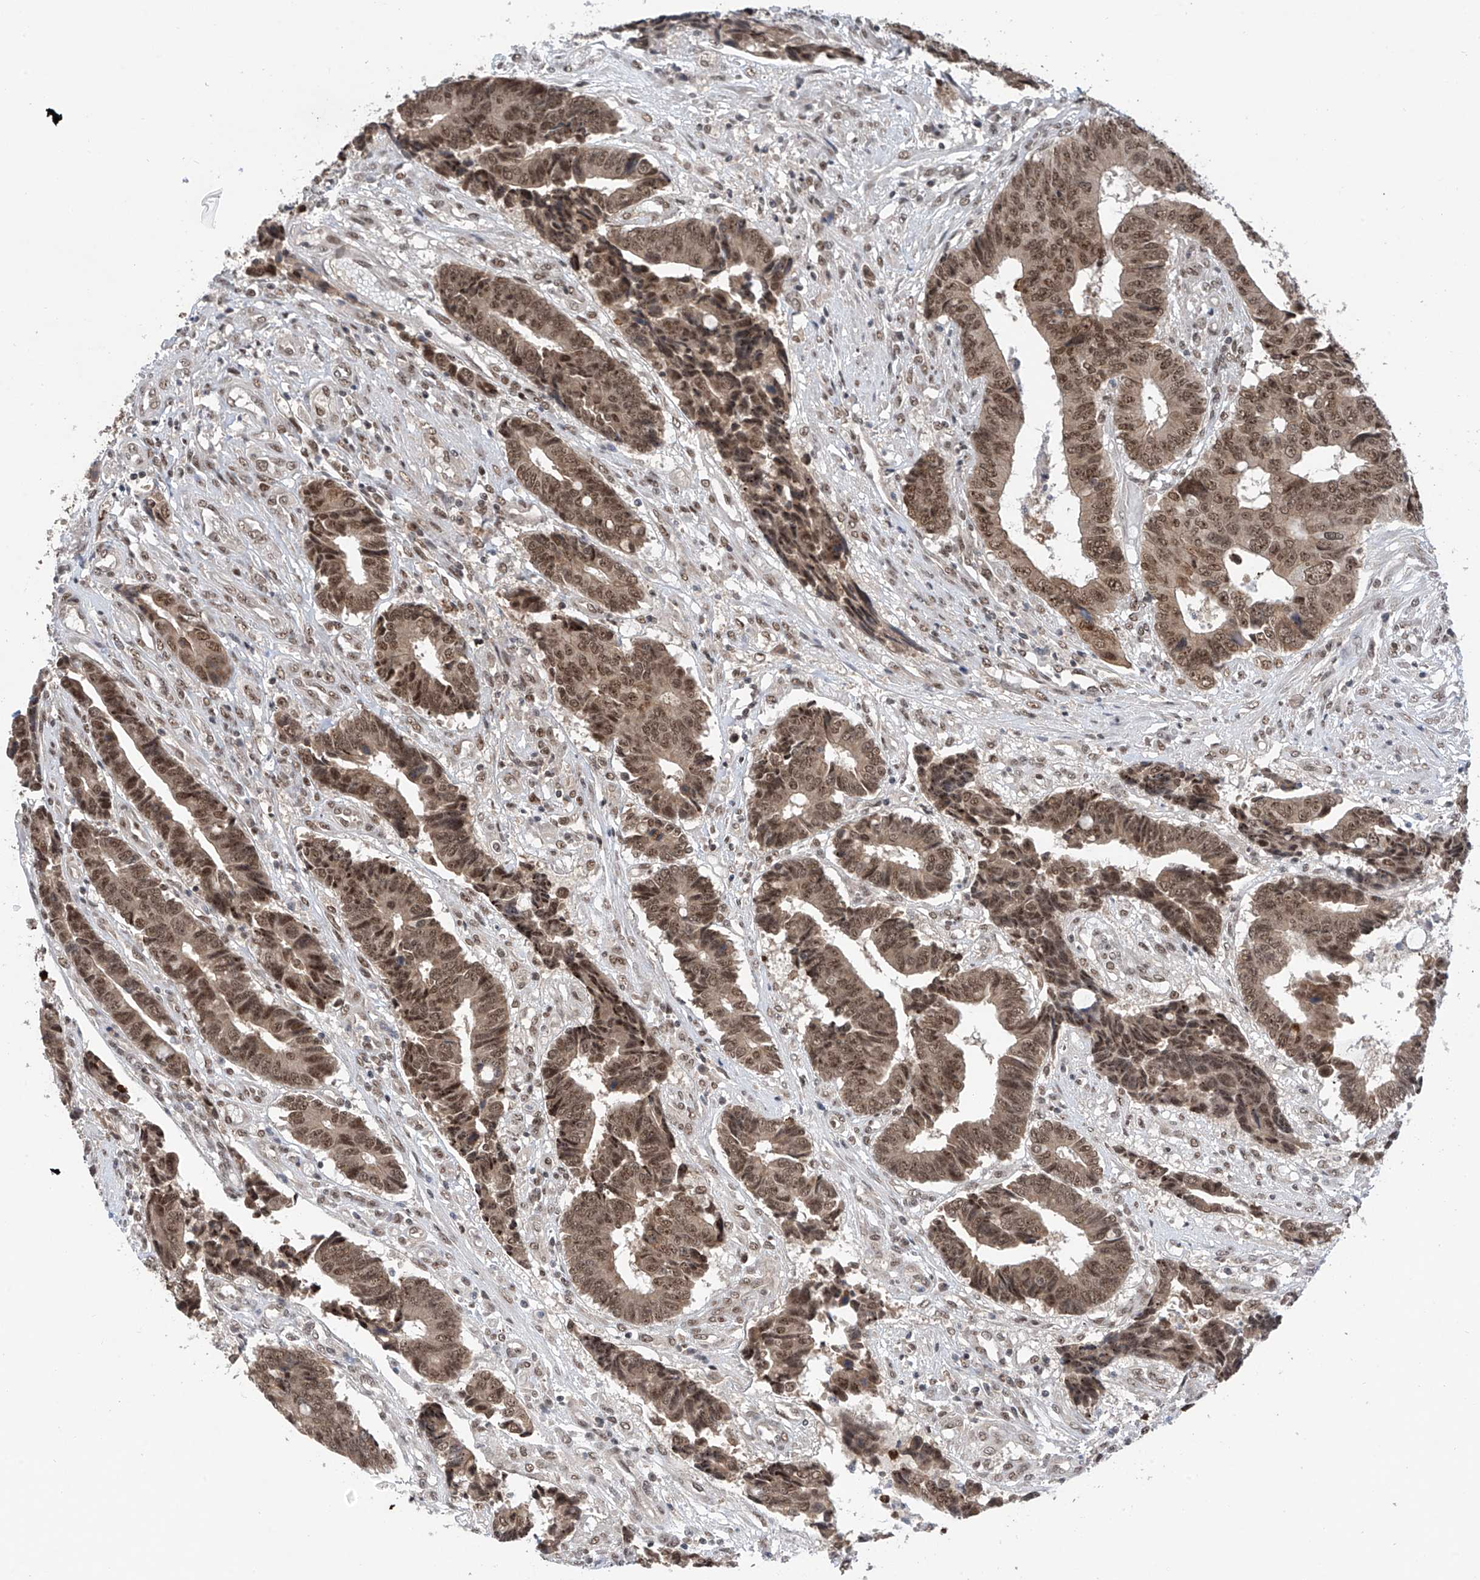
{"staining": {"intensity": "moderate", "quantity": ">75%", "location": "cytoplasmic/membranous,nuclear"}, "tissue": "colorectal cancer", "cell_type": "Tumor cells", "image_type": "cancer", "snomed": [{"axis": "morphology", "description": "Adenocarcinoma, NOS"}, {"axis": "topography", "description": "Rectum"}], "caption": "Colorectal cancer (adenocarcinoma) tissue displays moderate cytoplasmic/membranous and nuclear positivity in approximately >75% of tumor cells, visualized by immunohistochemistry.", "gene": "RPAIN", "patient": {"sex": "male", "age": 84}}